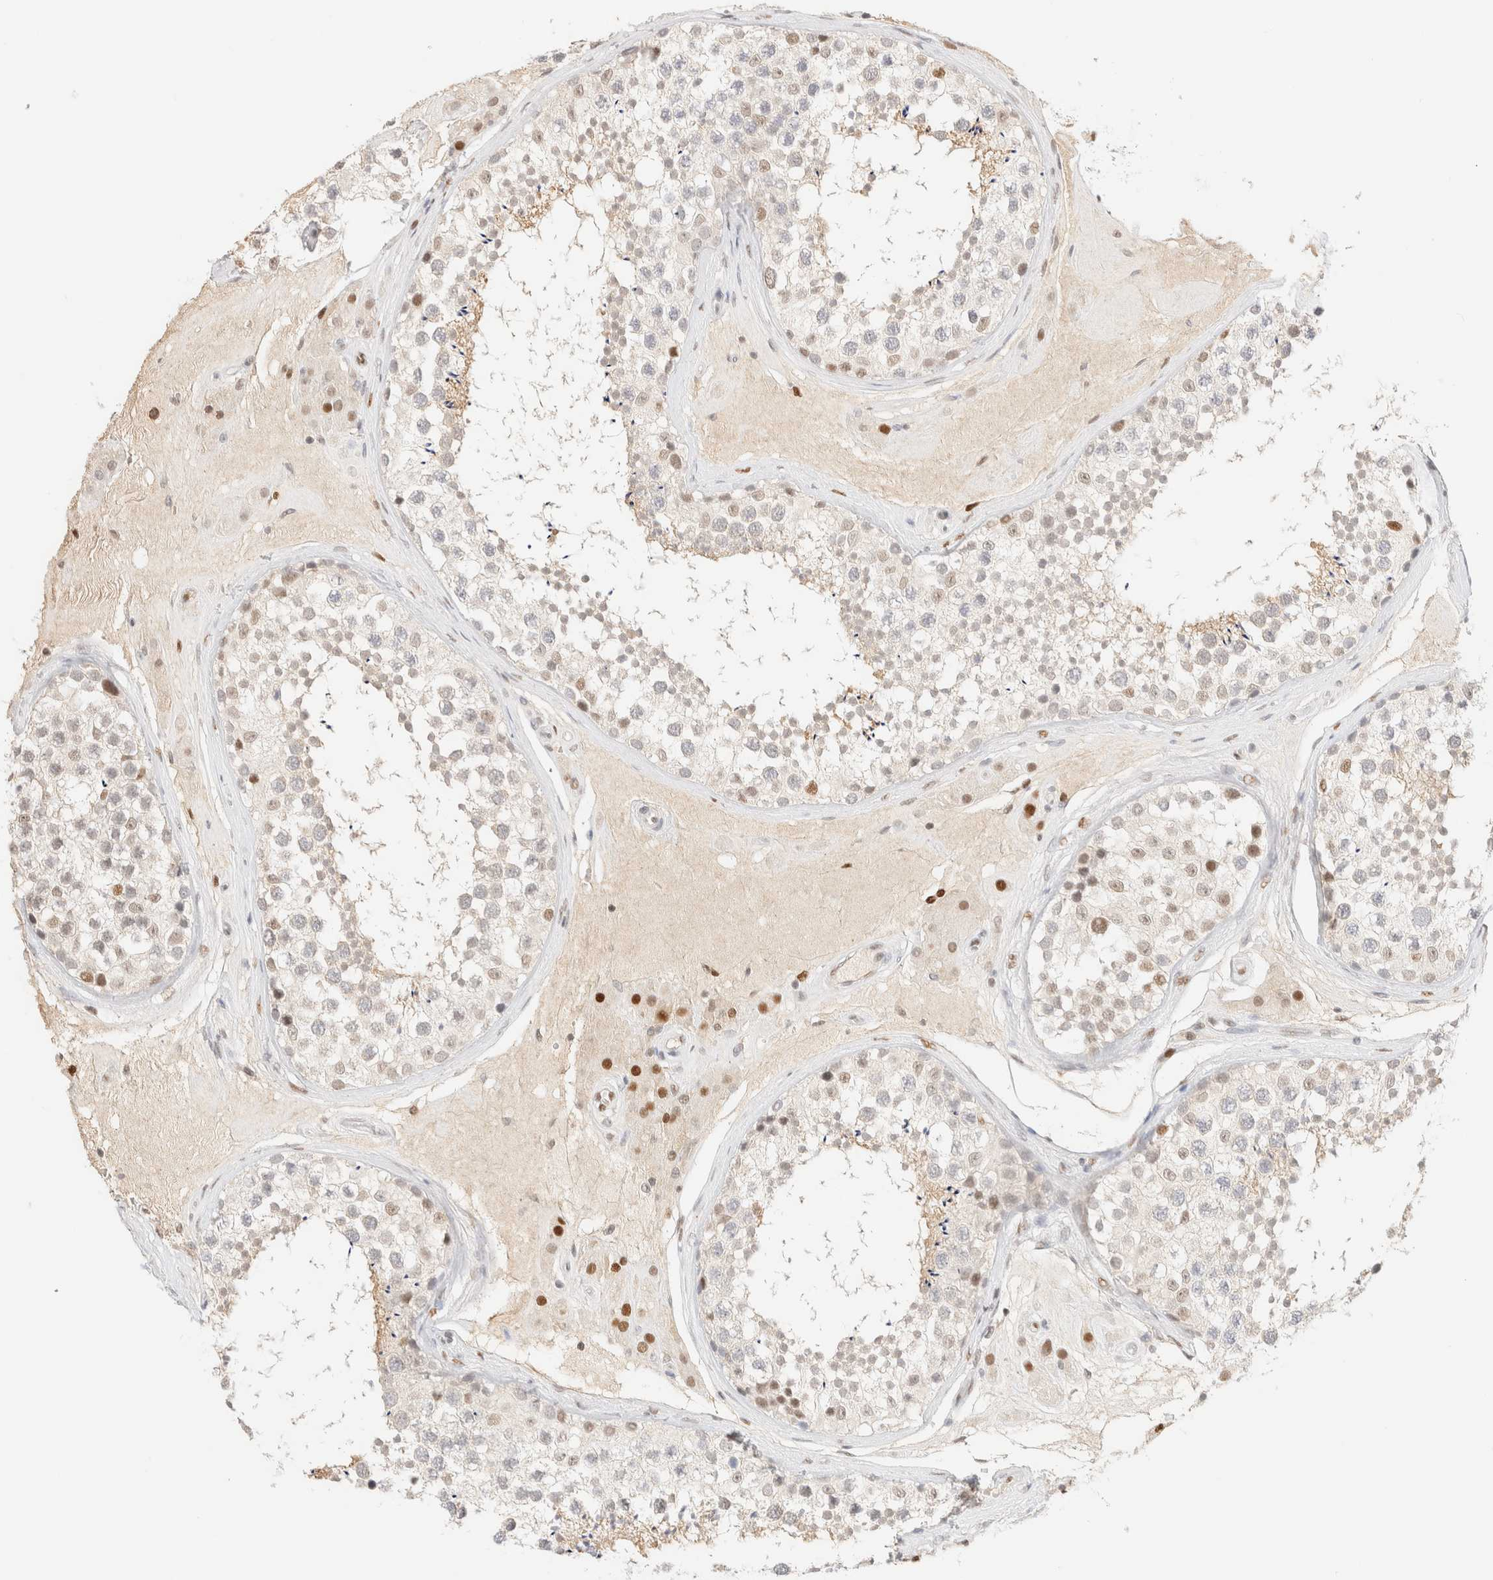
{"staining": {"intensity": "weak", "quantity": "25%-75%", "location": "nuclear"}, "tissue": "testis", "cell_type": "Cells in seminiferous ducts", "image_type": "normal", "snomed": [{"axis": "morphology", "description": "Normal tissue, NOS"}, {"axis": "topography", "description": "Testis"}], "caption": "Testis stained with IHC demonstrates weak nuclear expression in about 25%-75% of cells in seminiferous ducts. Using DAB (3,3'-diaminobenzidine) (brown) and hematoxylin (blue) stains, captured at high magnification using brightfield microscopy.", "gene": "DDB2", "patient": {"sex": "male", "age": 46}}